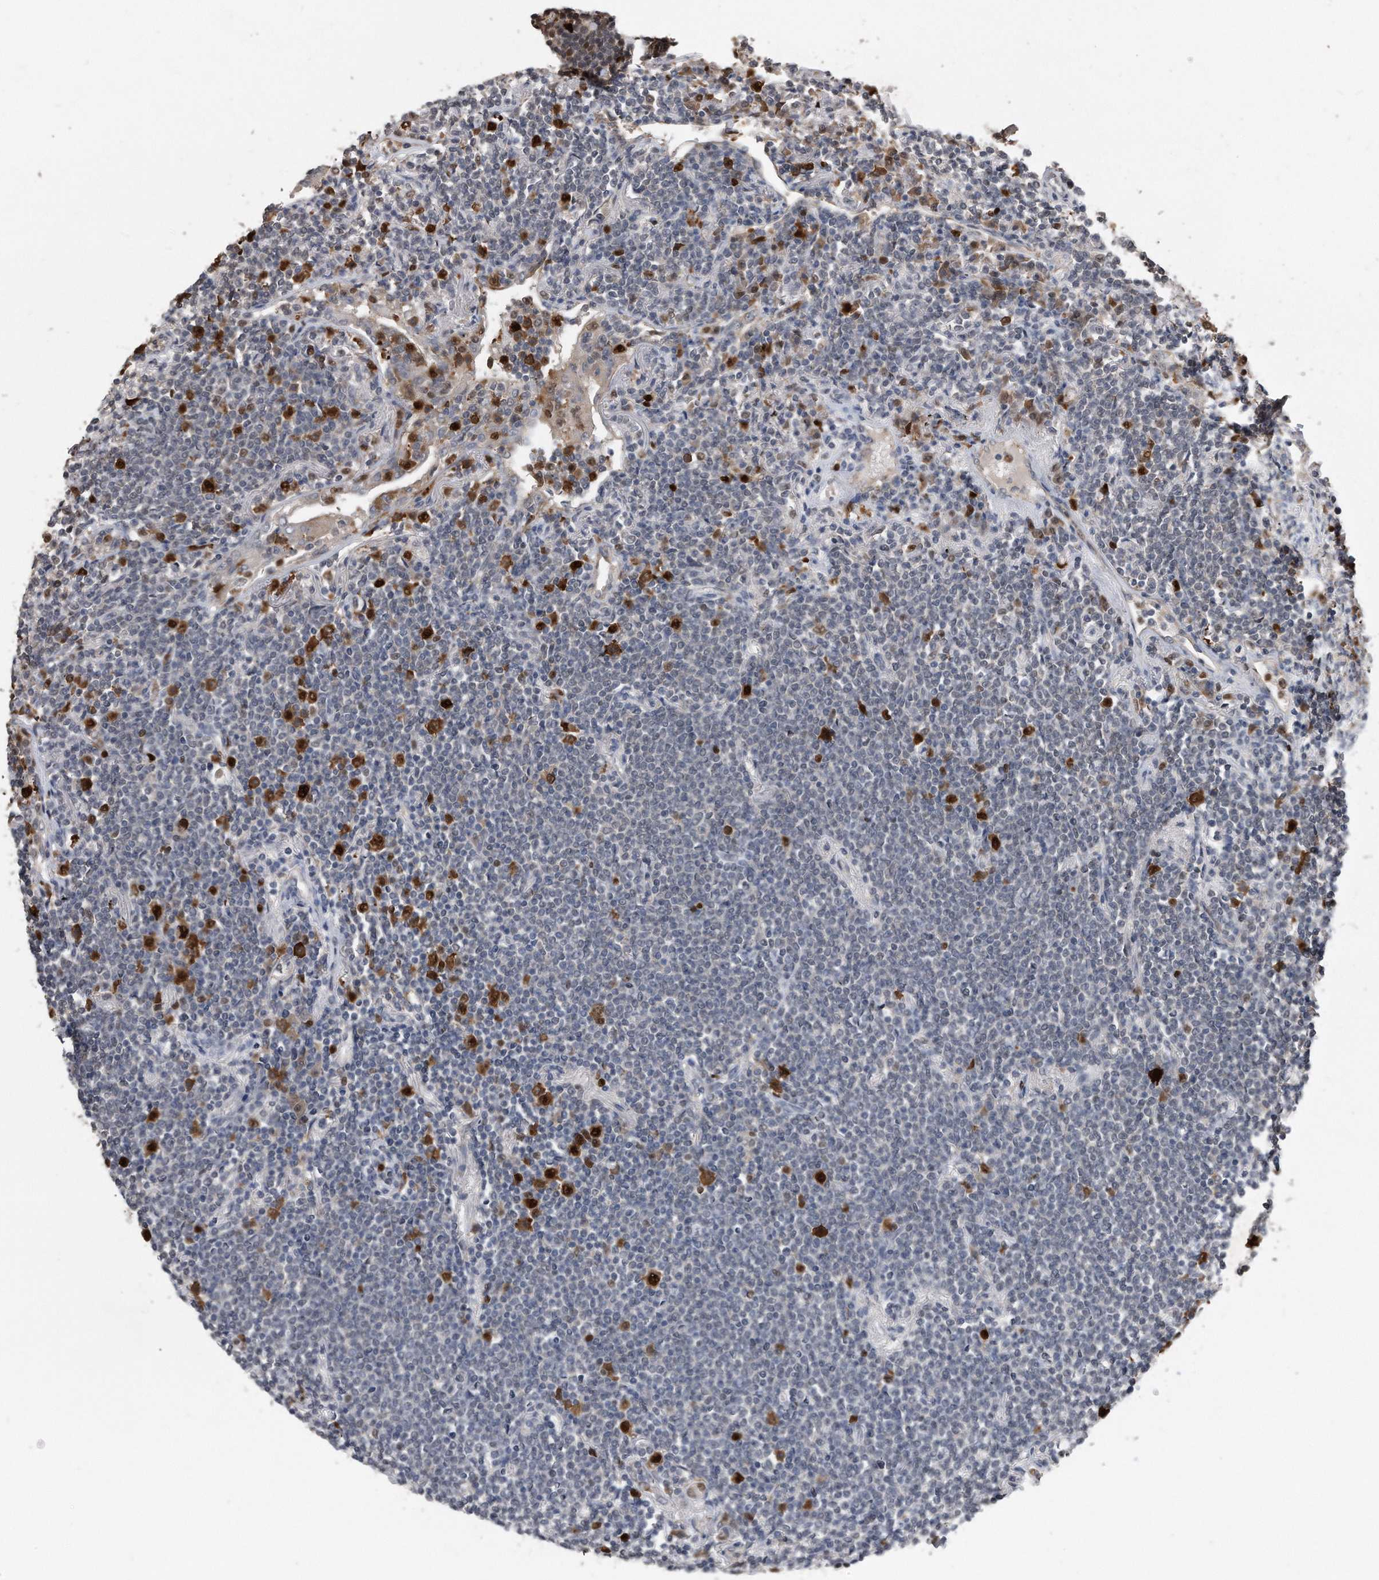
{"staining": {"intensity": "strong", "quantity": "<25%", "location": "cytoplasmic/membranous,nuclear"}, "tissue": "lymphoma", "cell_type": "Tumor cells", "image_type": "cancer", "snomed": [{"axis": "morphology", "description": "Malignant lymphoma, non-Hodgkin's type, Low grade"}, {"axis": "topography", "description": "Lung"}], "caption": "Protein staining of low-grade malignant lymphoma, non-Hodgkin's type tissue shows strong cytoplasmic/membranous and nuclear staining in about <25% of tumor cells. The staining was performed using DAB, with brown indicating positive protein expression. Nuclei are stained blue with hematoxylin.", "gene": "PCNA", "patient": {"sex": "female", "age": 71}}